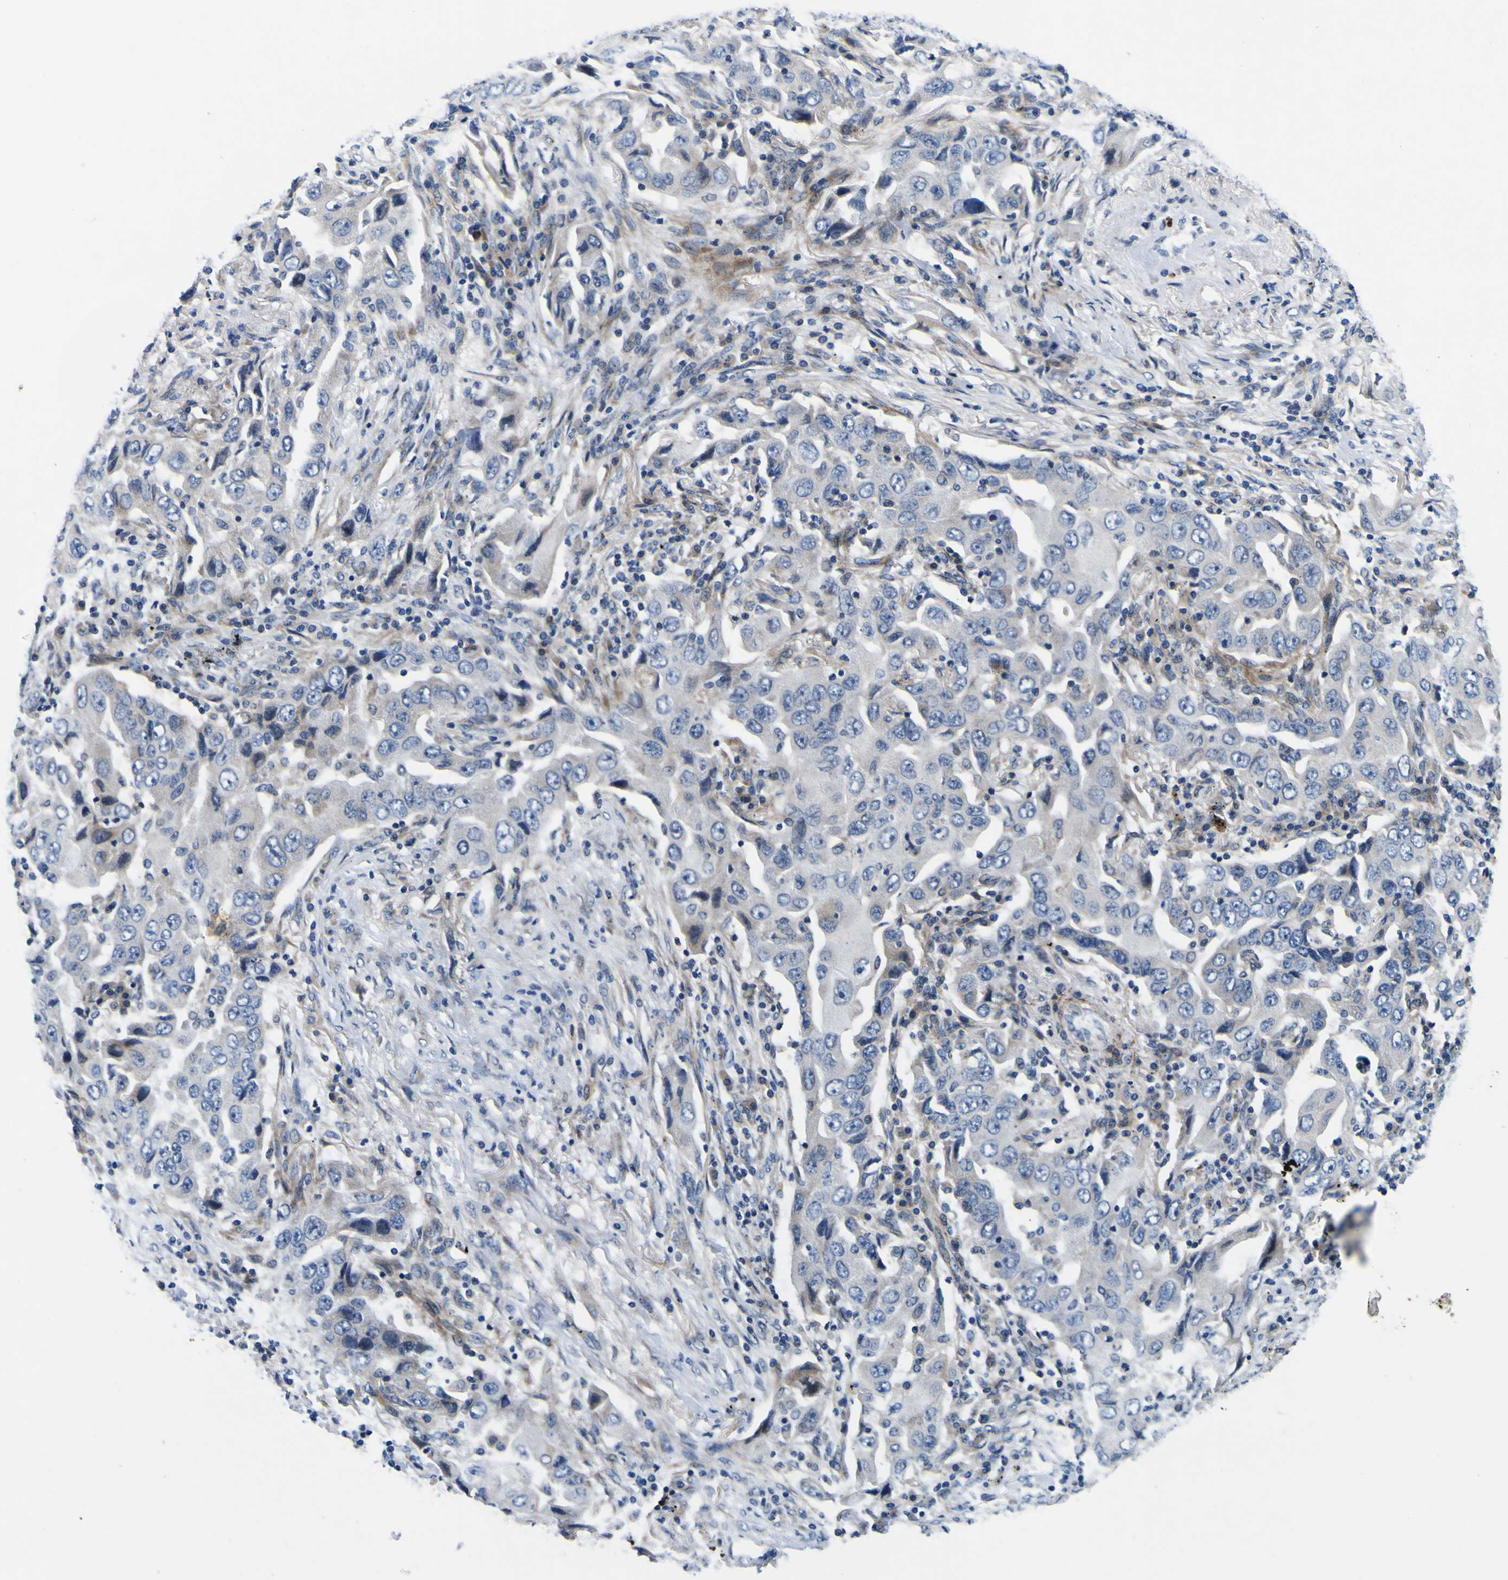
{"staining": {"intensity": "weak", "quantity": "25%-75%", "location": "cytoplasmic/membranous"}, "tissue": "lung cancer", "cell_type": "Tumor cells", "image_type": "cancer", "snomed": [{"axis": "morphology", "description": "Adenocarcinoma, NOS"}, {"axis": "topography", "description": "Lung"}], "caption": "DAB immunohistochemical staining of human lung adenocarcinoma reveals weak cytoplasmic/membranous protein positivity in approximately 25%-75% of tumor cells. The protein is stained brown, and the nuclei are stained in blue (DAB IHC with brightfield microscopy, high magnification).", "gene": "AGAP3", "patient": {"sex": "female", "age": 65}}